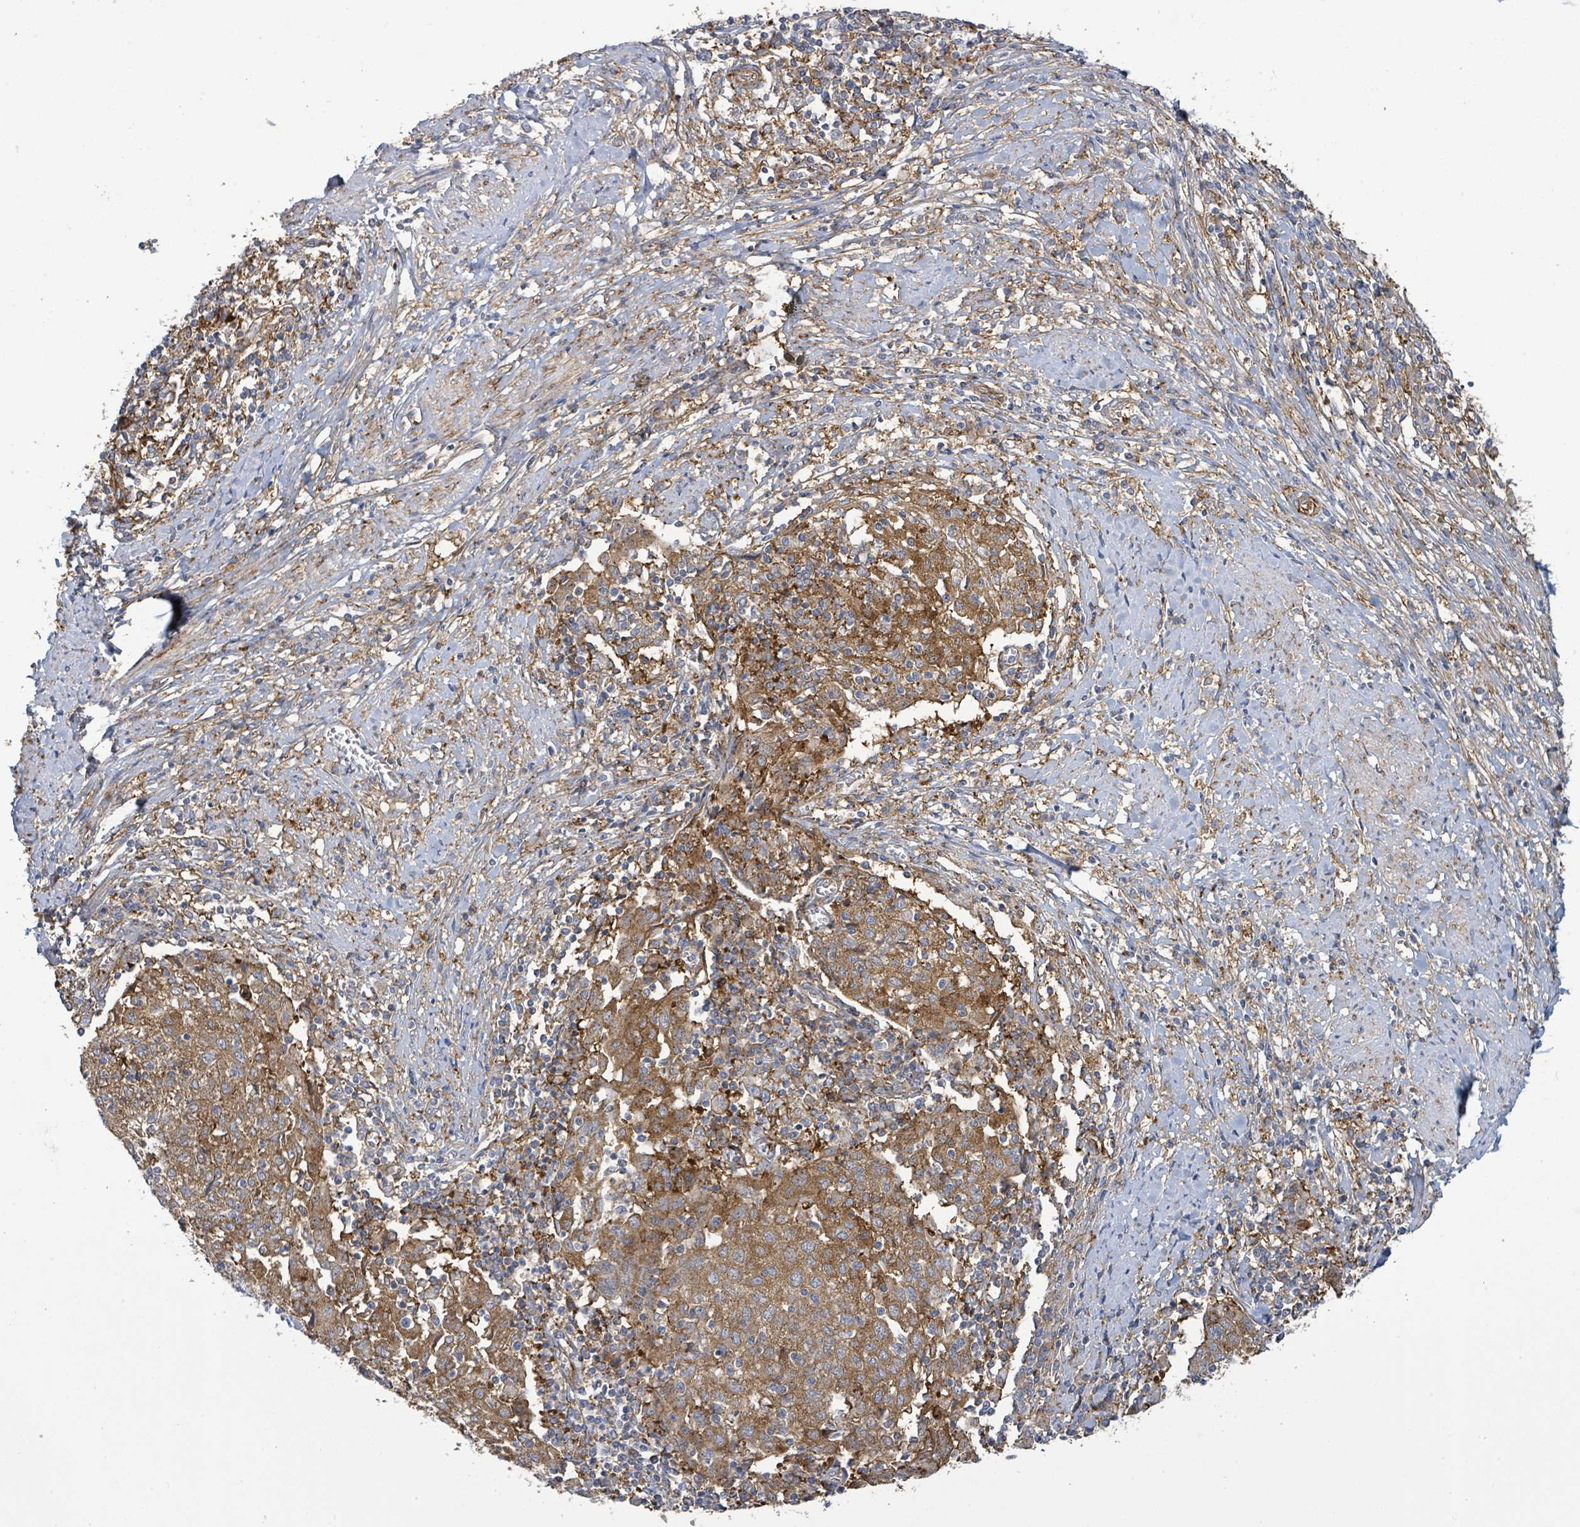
{"staining": {"intensity": "moderate", "quantity": ">75%", "location": "cytoplasmic/membranous"}, "tissue": "cervical cancer", "cell_type": "Tumor cells", "image_type": "cancer", "snomed": [{"axis": "morphology", "description": "Squamous cell carcinoma, NOS"}, {"axis": "topography", "description": "Cervix"}], "caption": "Squamous cell carcinoma (cervical) stained with immunohistochemistry shows moderate cytoplasmic/membranous positivity in about >75% of tumor cells.", "gene": "EGFL7", "patient": {"sex": "female", "age": 52}}